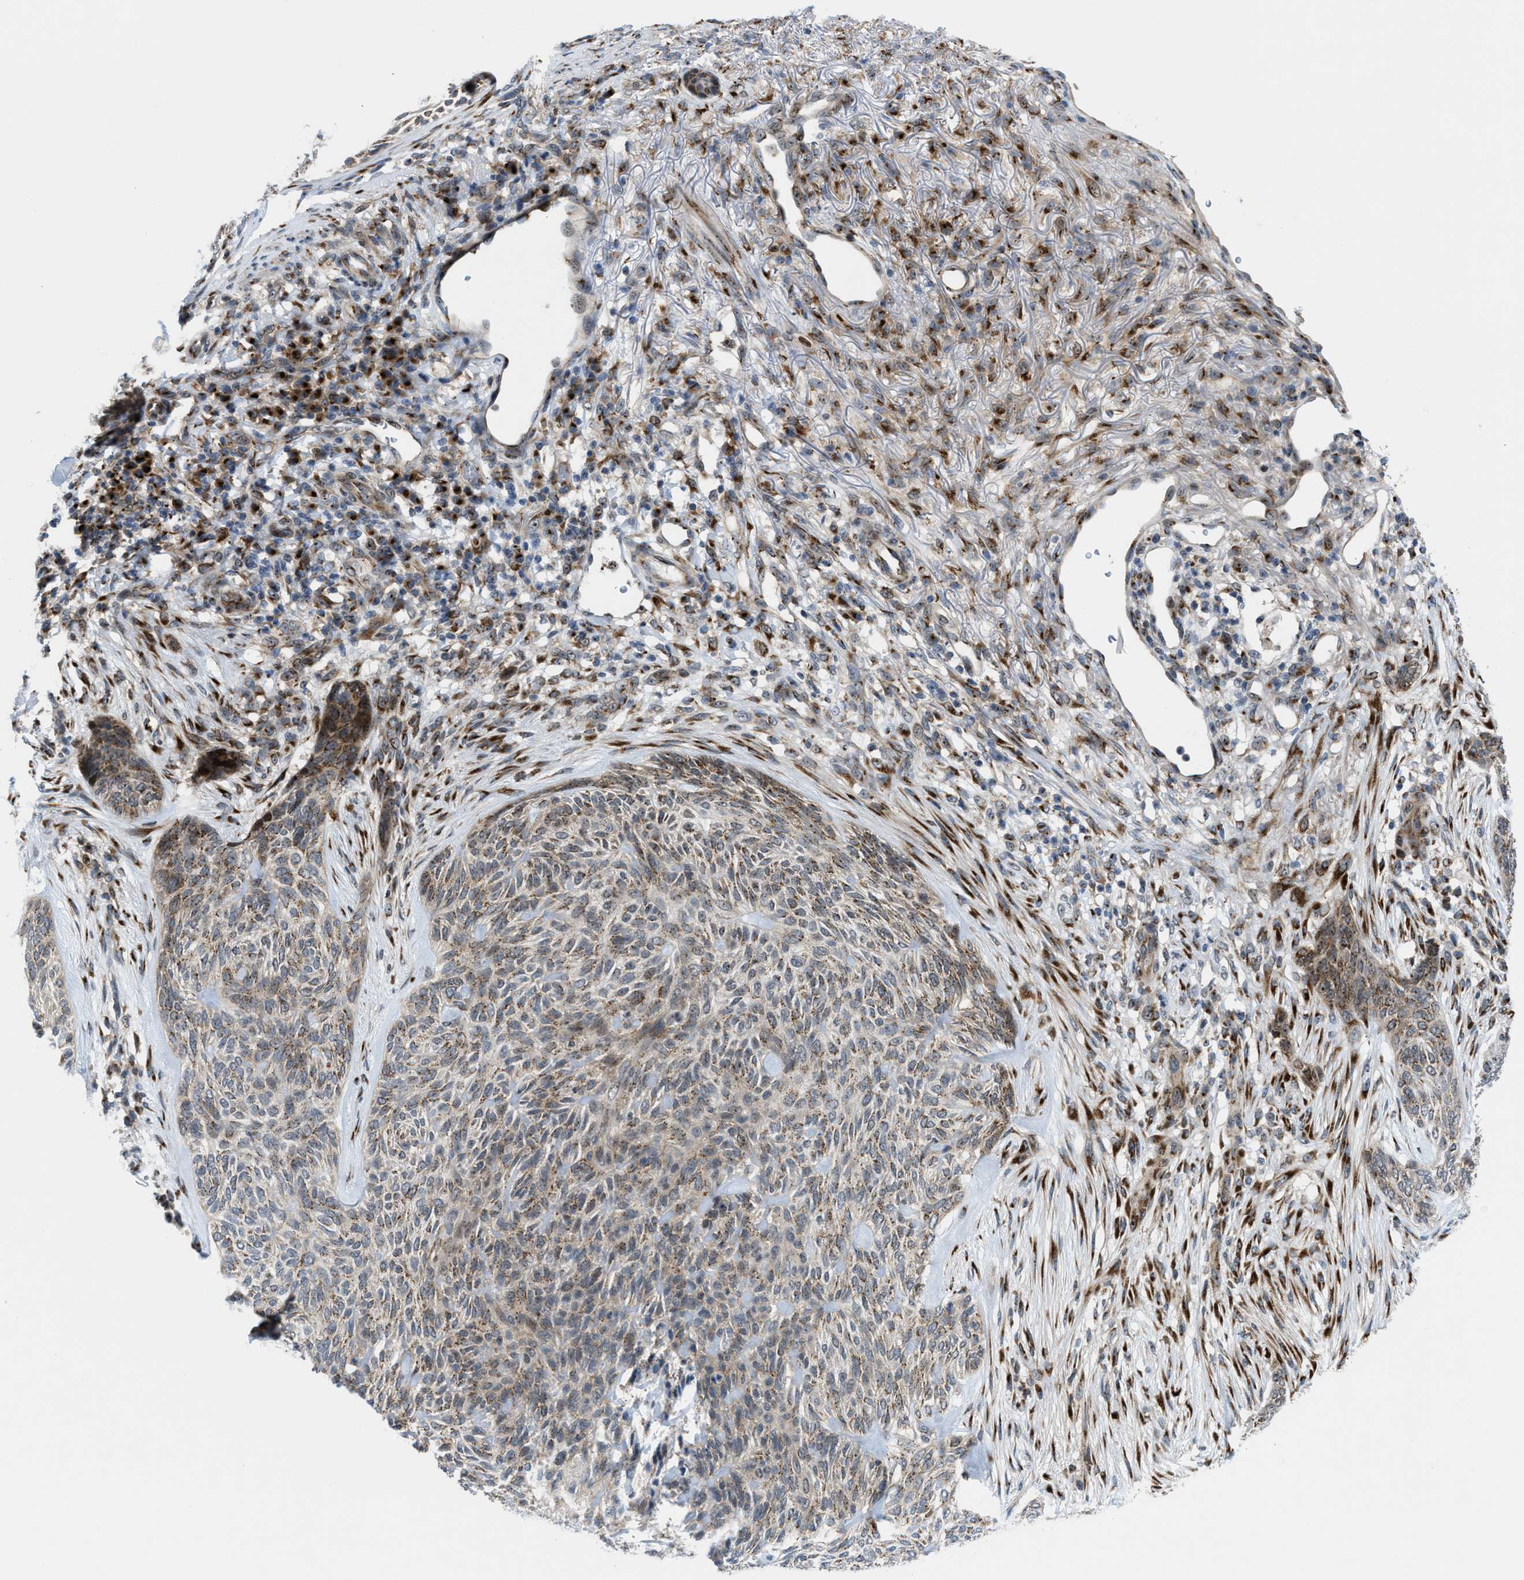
{"staining": {"intensity": "weak", "quantity": ">75%", "location": "cytoplasmic/membranous"}, "tissue": "skin cancer", "cell_type": "Tumor cells", "image_type": "cancer", "snomed": [{"axis": "morphology", "description": "Basal cell carcinoma"}, {"axis": "topography", "description": "Skin"}], "caption": "Human basal cell carcinoma (skin) stained with a brown dye reveals weak cytoplasmic/membranous positive positivity in approximately >75% of tumor cells.", "gene": "SLC38A10", "patient": {"sex": "male", "age": 55}}